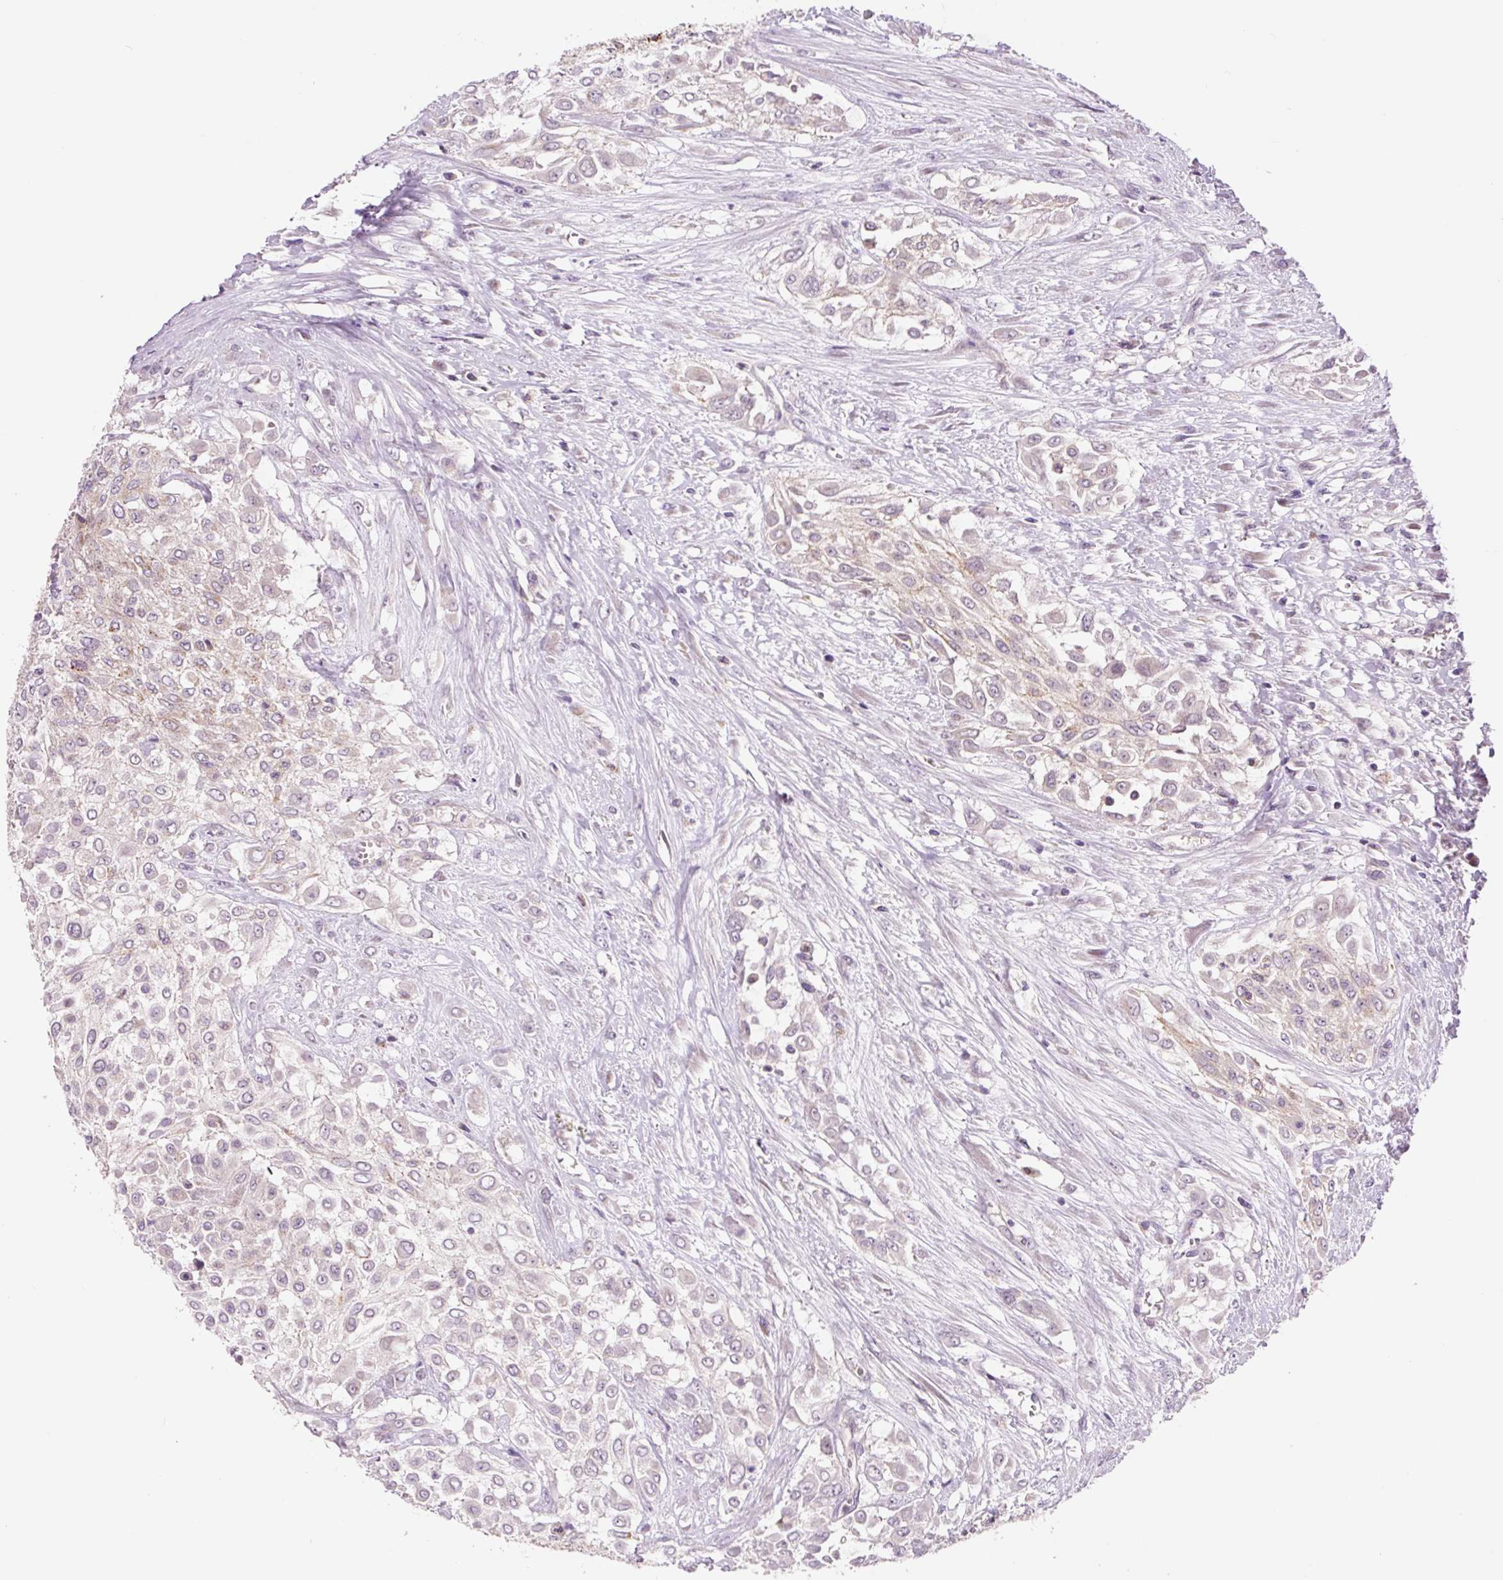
{"staining": {"intensity": "negative", "quantity": "none", "location": "none"}, "tissue": "urothelial cancer", "cell_type": "Tumor cells", "image_type": "cancer", "snomed": [{"axis": "morphology", "description": "Urothelial carcinoma, High grade"}, {"axis": "topography", "description": "Urinary bladder"}], "caption": "Protein analysis of high-grade urothelial carcinoma shows no significant positivity in tumor cells. (DAB immunohistochemistry (IHC), high magnification).", "gene": "PCK2", "patient": {"sex": "male", "age": 57}}